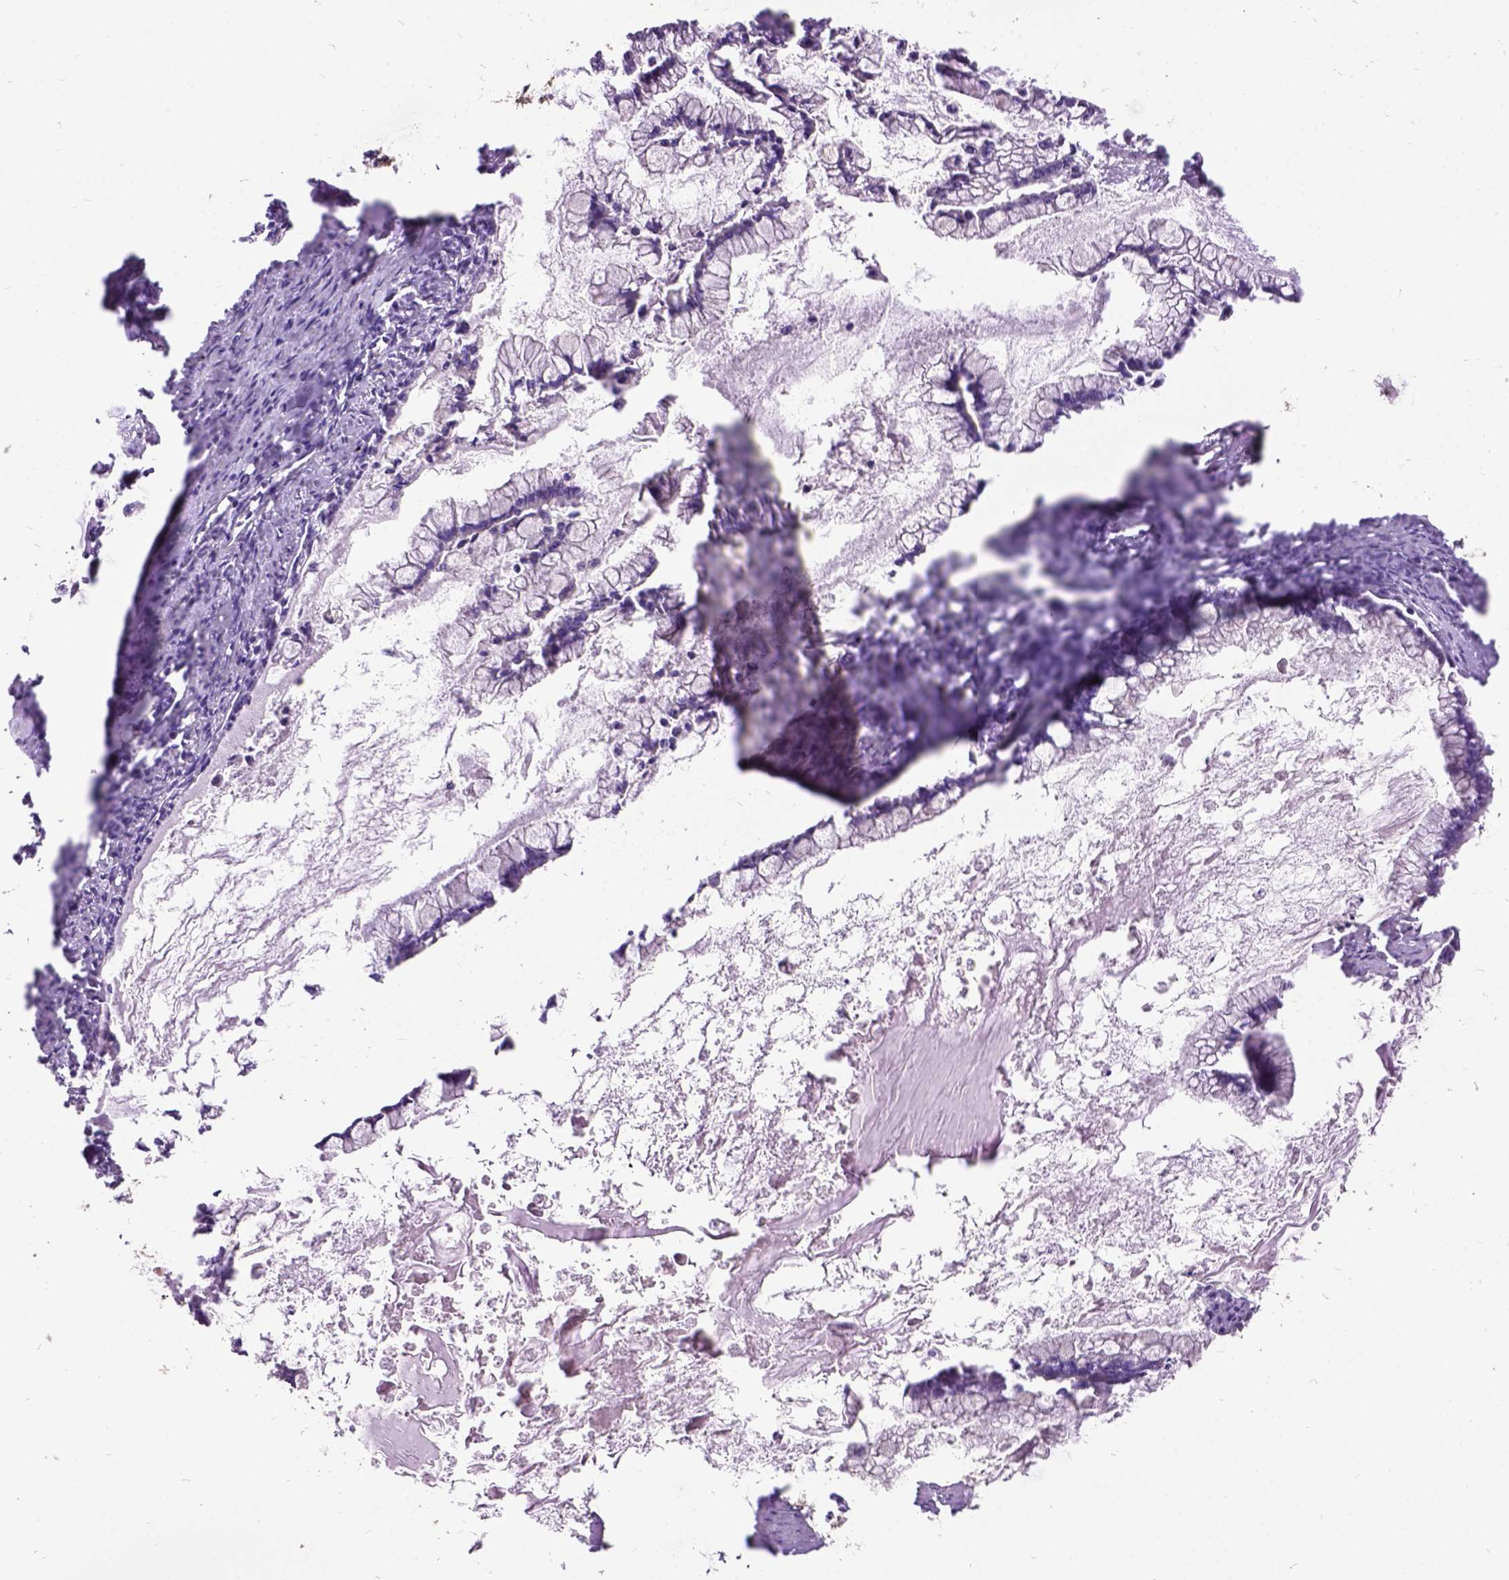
{"staining": {"intensity": "negative", "quantity": "none", "location": "none"}, "tissue": "ovarian cancer", "cell_type": "Tumor cells", "image_type": "cancer", "snomed": [{"axis": "morphology", "description": "Cystadenocarcinoma, mucinous, NOS"}, {"axis": "topography", "description": "Ovary"}], "caption": "A micrograph of human ovarian cancer (mucinous cystadenocarcinoma) is negative for staining in tumor cells.", "gene": "DQX1", "patient": {"sex": "female", "age": 67}}